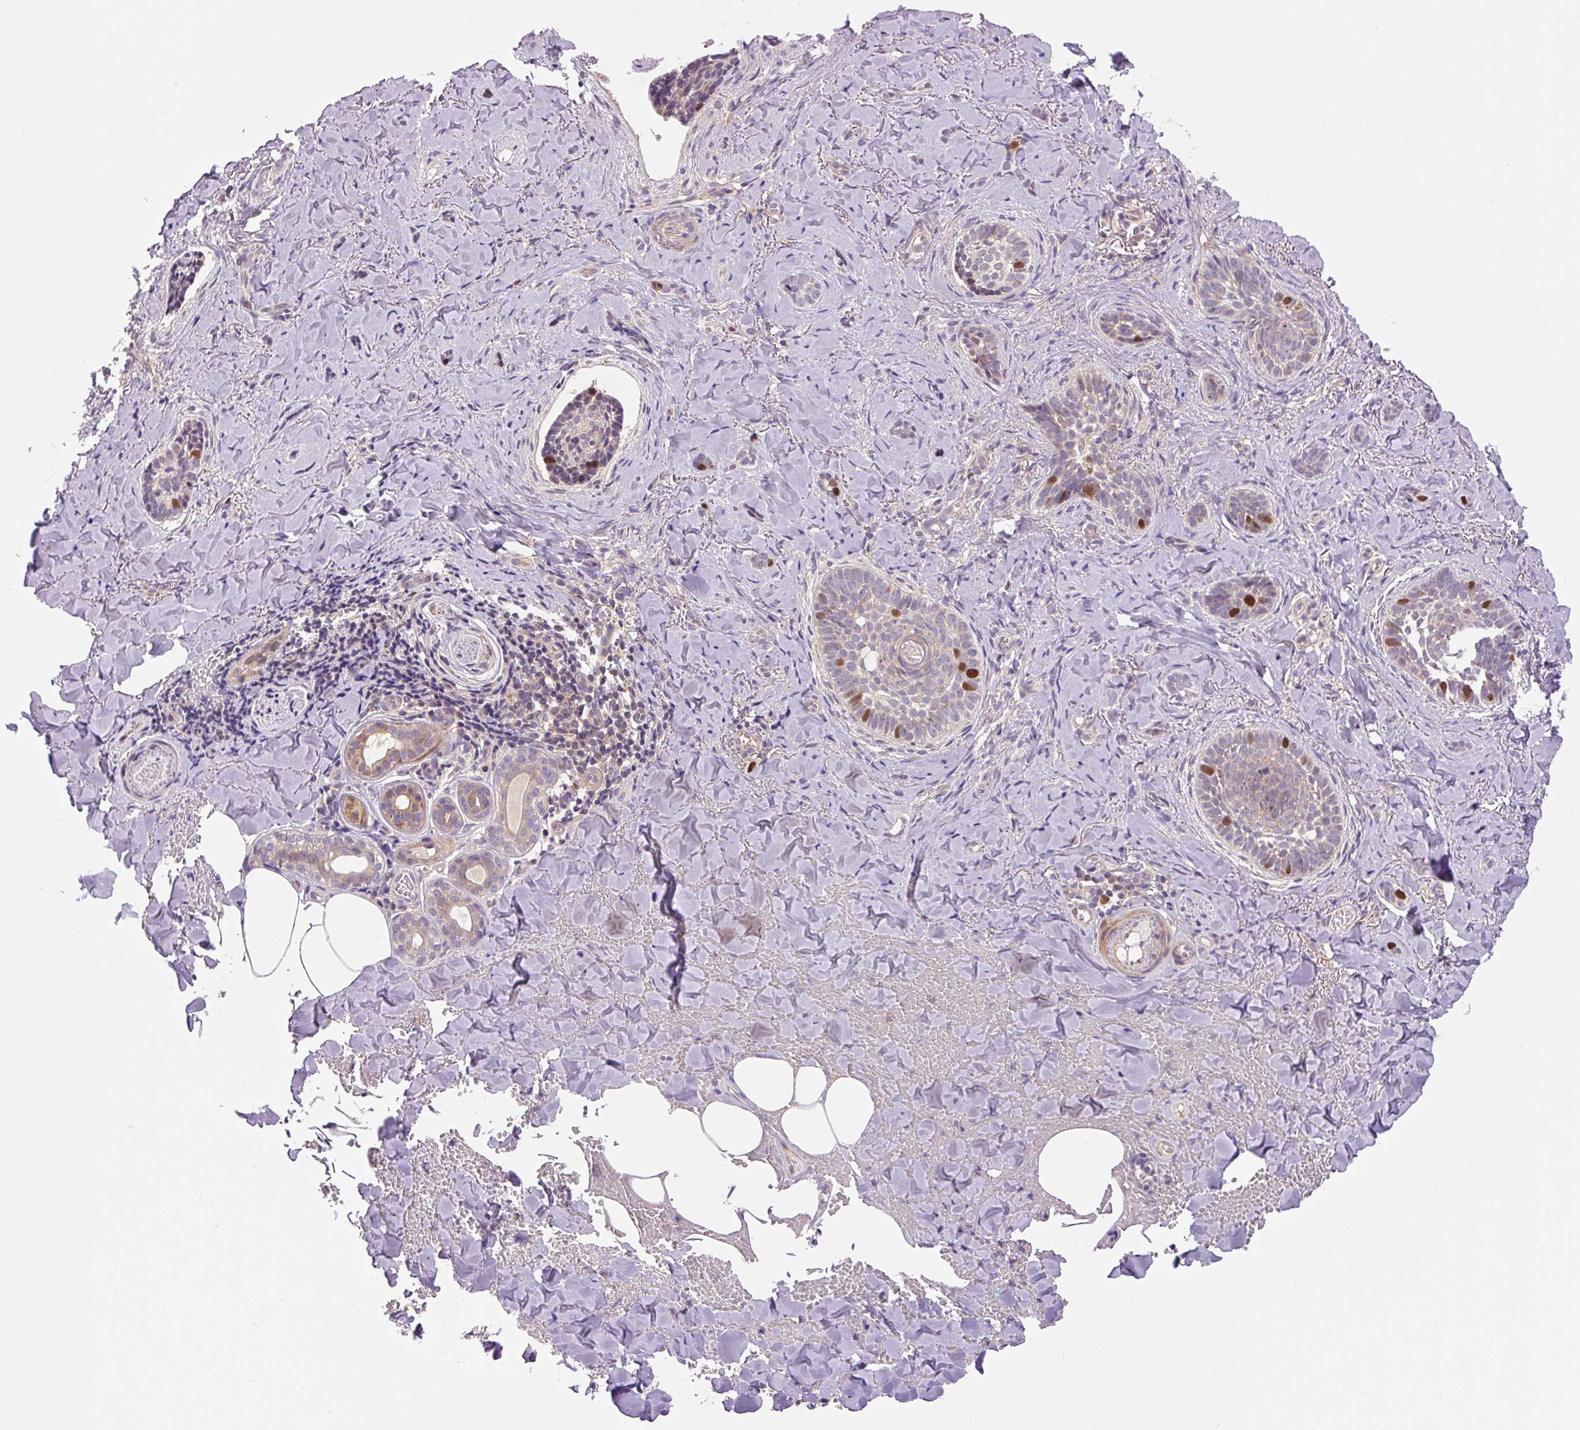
{"staining": {"intensity": "strong", "quantity": "<25%", "location": "nuclear"}, "tissue": "skin cancer", "cell_type": "Tumor cells", "image_type": "cancer", "snomed": [{"axis": "morphology", "description": "Basal cell carcinoma"}, {"axis": "topography", "description": "Skin"}], "caption": "A histopathology image of skin basal cell carcinoma stained for a protein exhibits strong nuclear brown staining in tumor cells.", "gene": "KIFC1", "patient": {"sex": "female", "age": 55}}